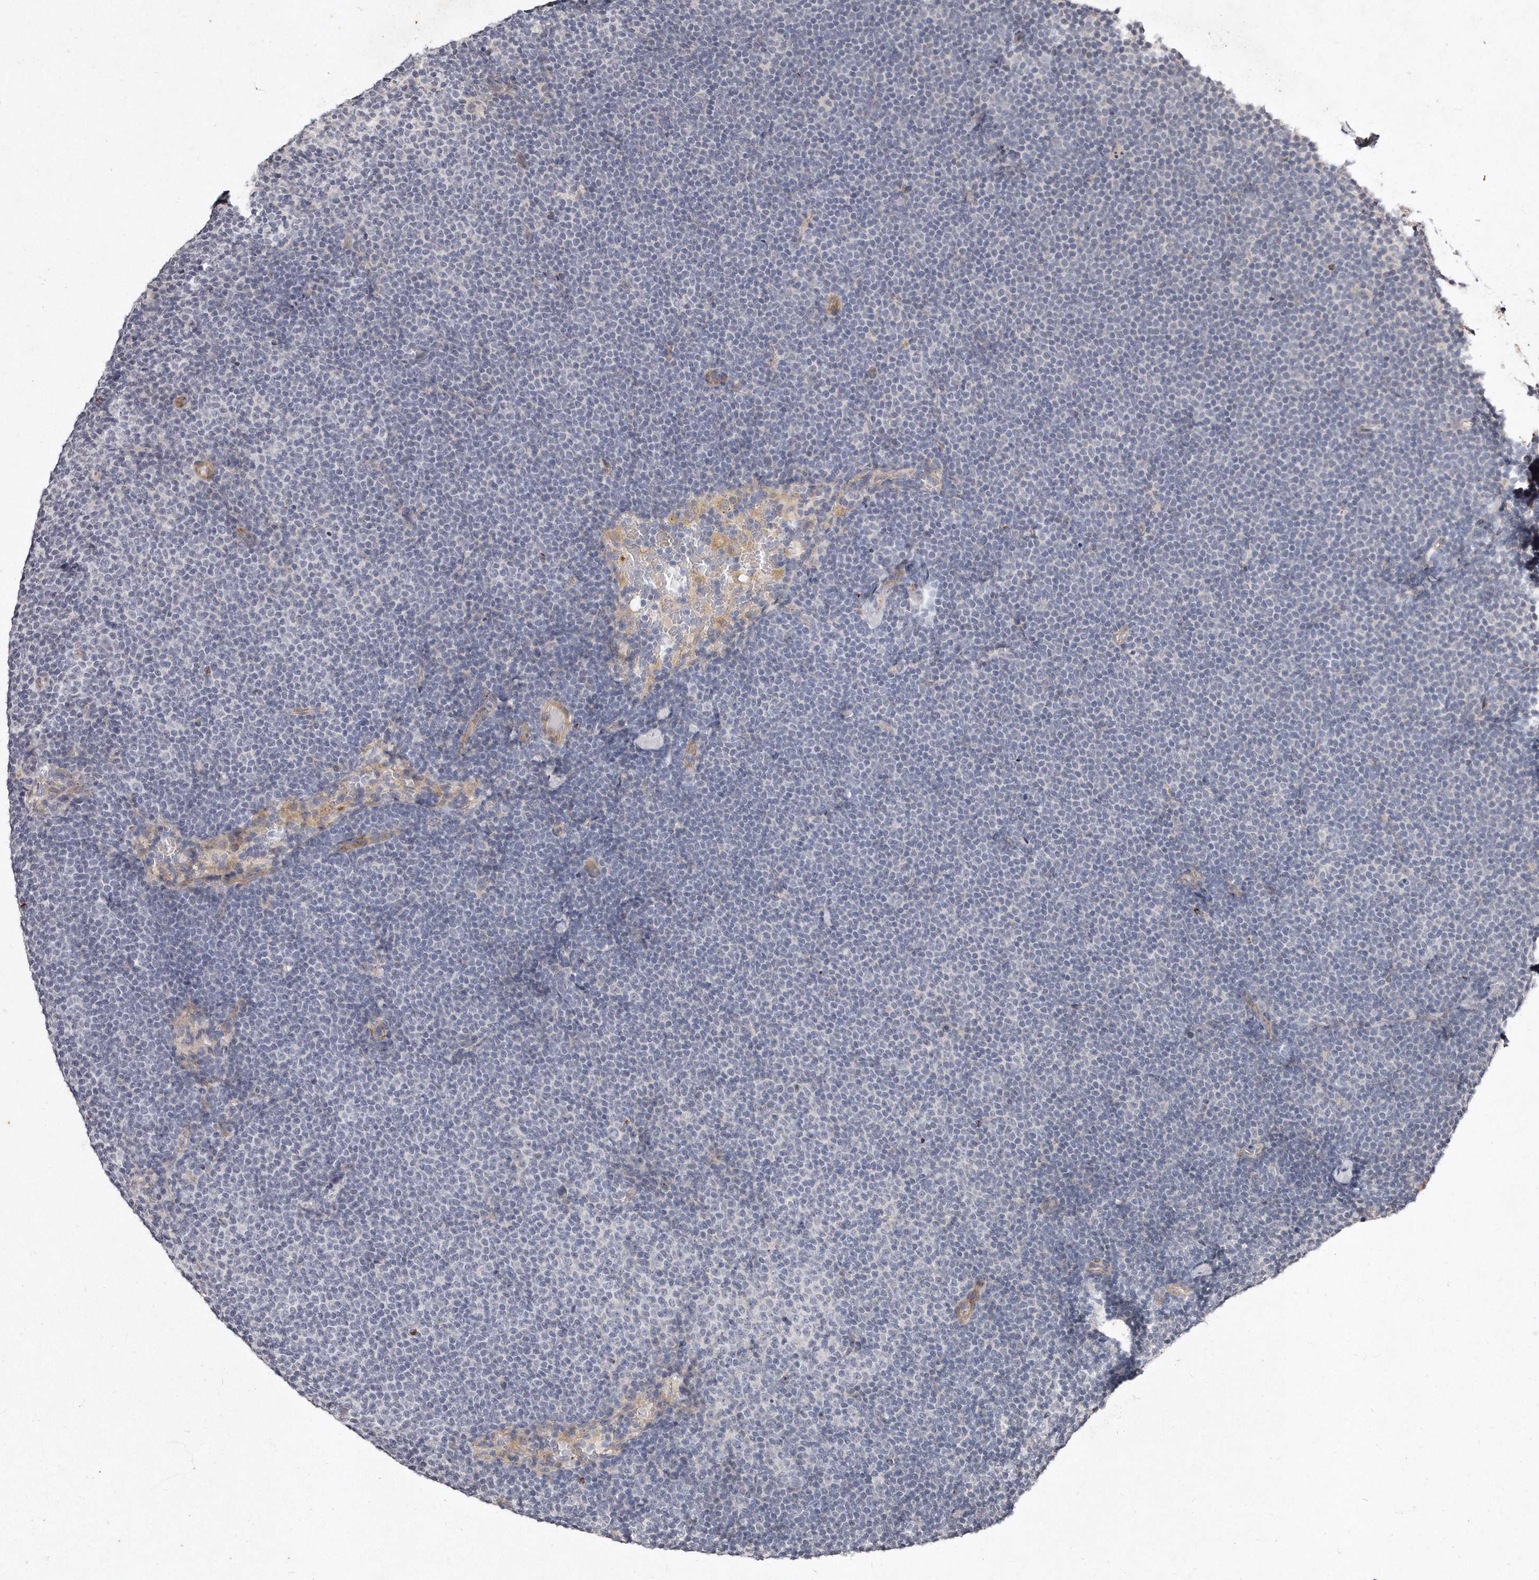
{"staining": {"intensity": "negative", "quantity": "none", "location": "none"}, "tissue": "lymphoma", "cell_type": "Tumor cells", "image_type": "cancer", "snomed": [{"axis": "morphology", "description": "Malignant lymphoma, non-Hodgkin's type, Low grade"}, {"axis": "topography", "description": "Lymph node"}], "caption": "Tumor cells are negative for brown protein staining in lymphoma.", "gene": "TECR", "patient": {"sex": "female", "age": 53}}